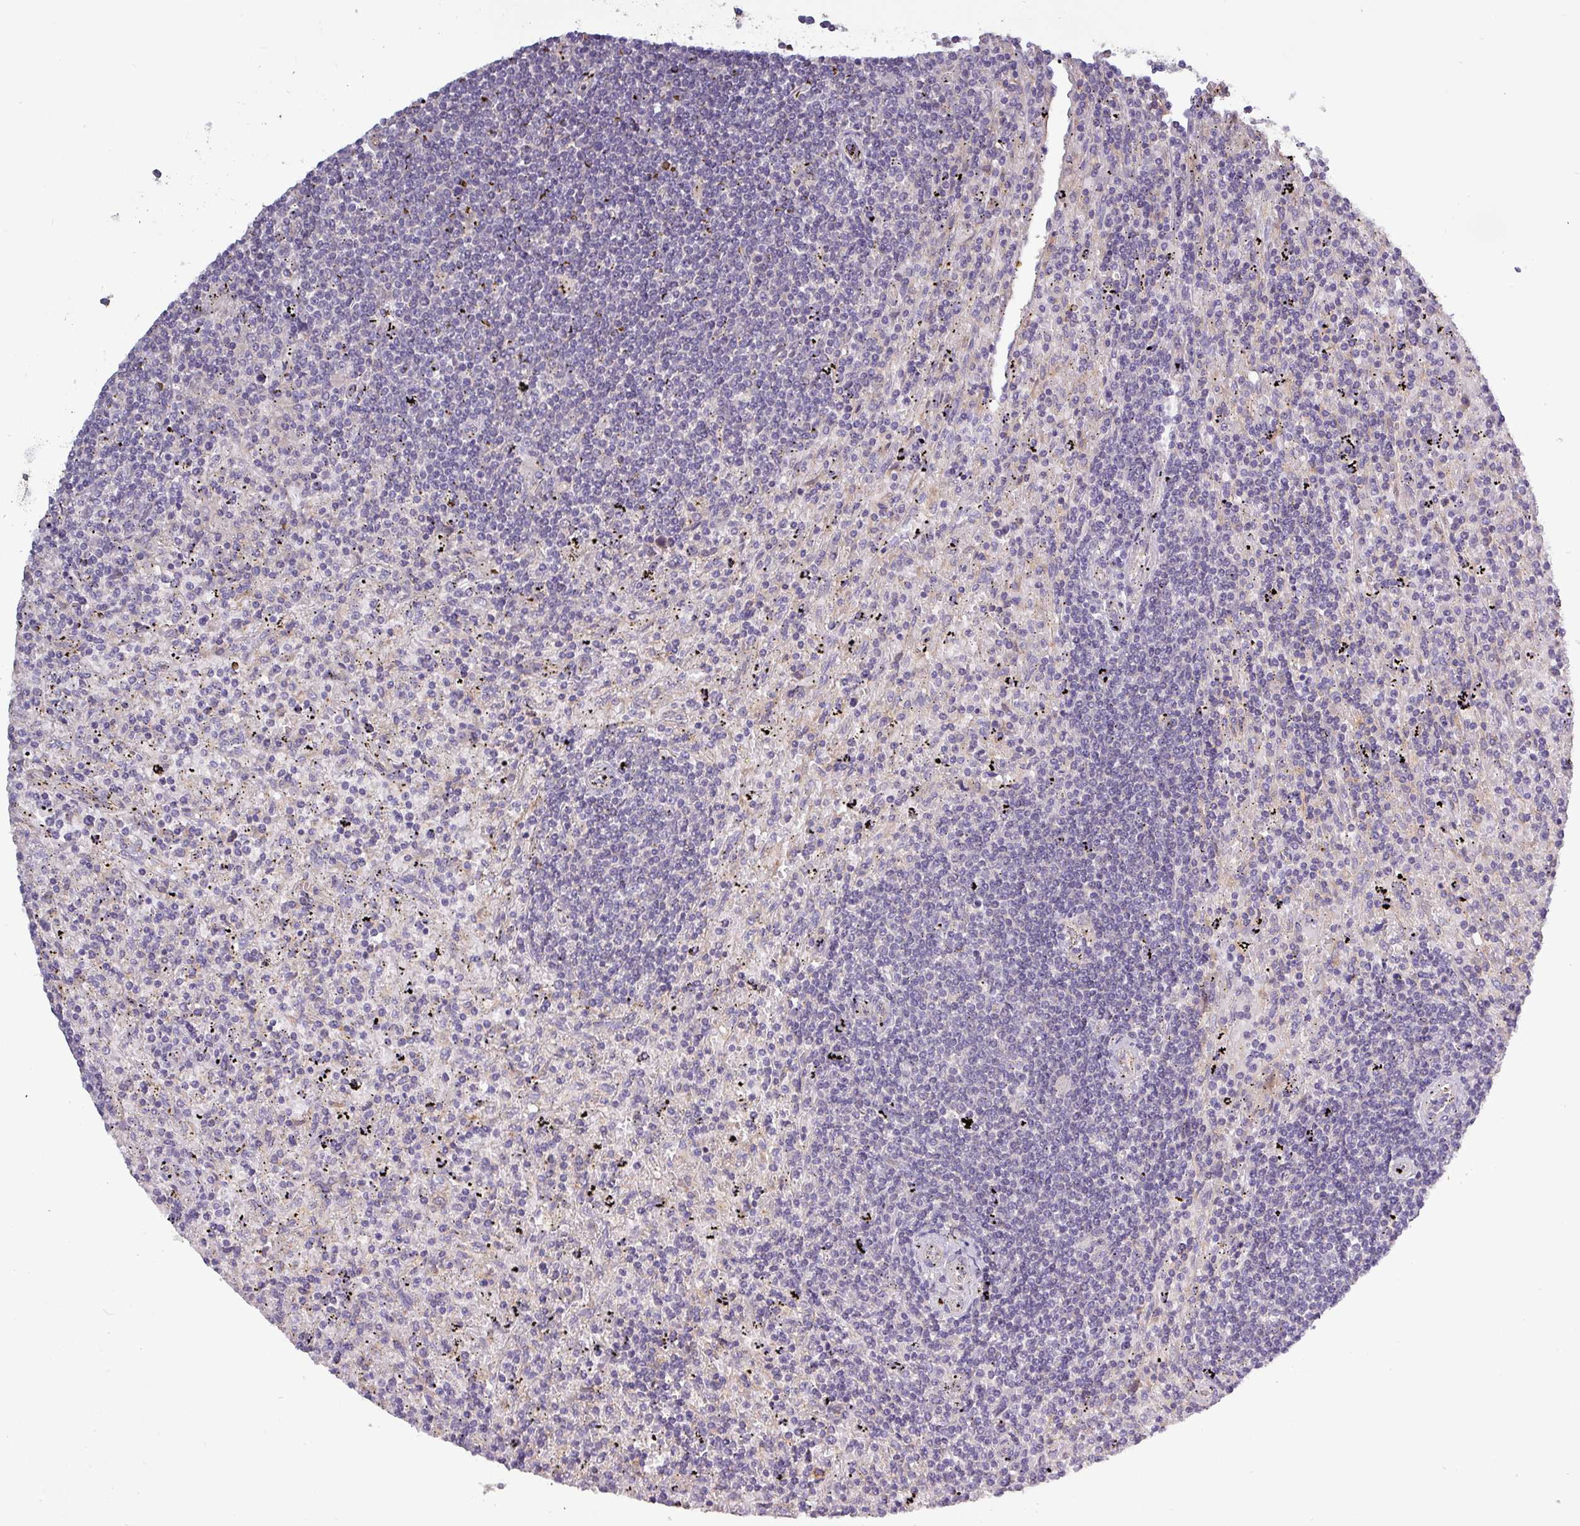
{"staining": {"intensity": "negative", "quantity": "none", "location": "none"}, "tissue": "lymphoma", "cell_type": "Tumor cells", "image_type": "cancer", "snomed": [{"axis": "morphology", "description": "Malignant lymphoma, non-Hodgkin's type, Low grade"}, {"axis": "topography", "description": "Spleen"}], "caption": "There is no significant expression in tumor cells of lymphoma. The staining is performed using DAB (3,3'-diaminobenzidine) brown chromogen with nuclei counter-stained in using hematoxylin.", "gene": "PLIN2", "patient": {"sex": "male", "age": 76}}